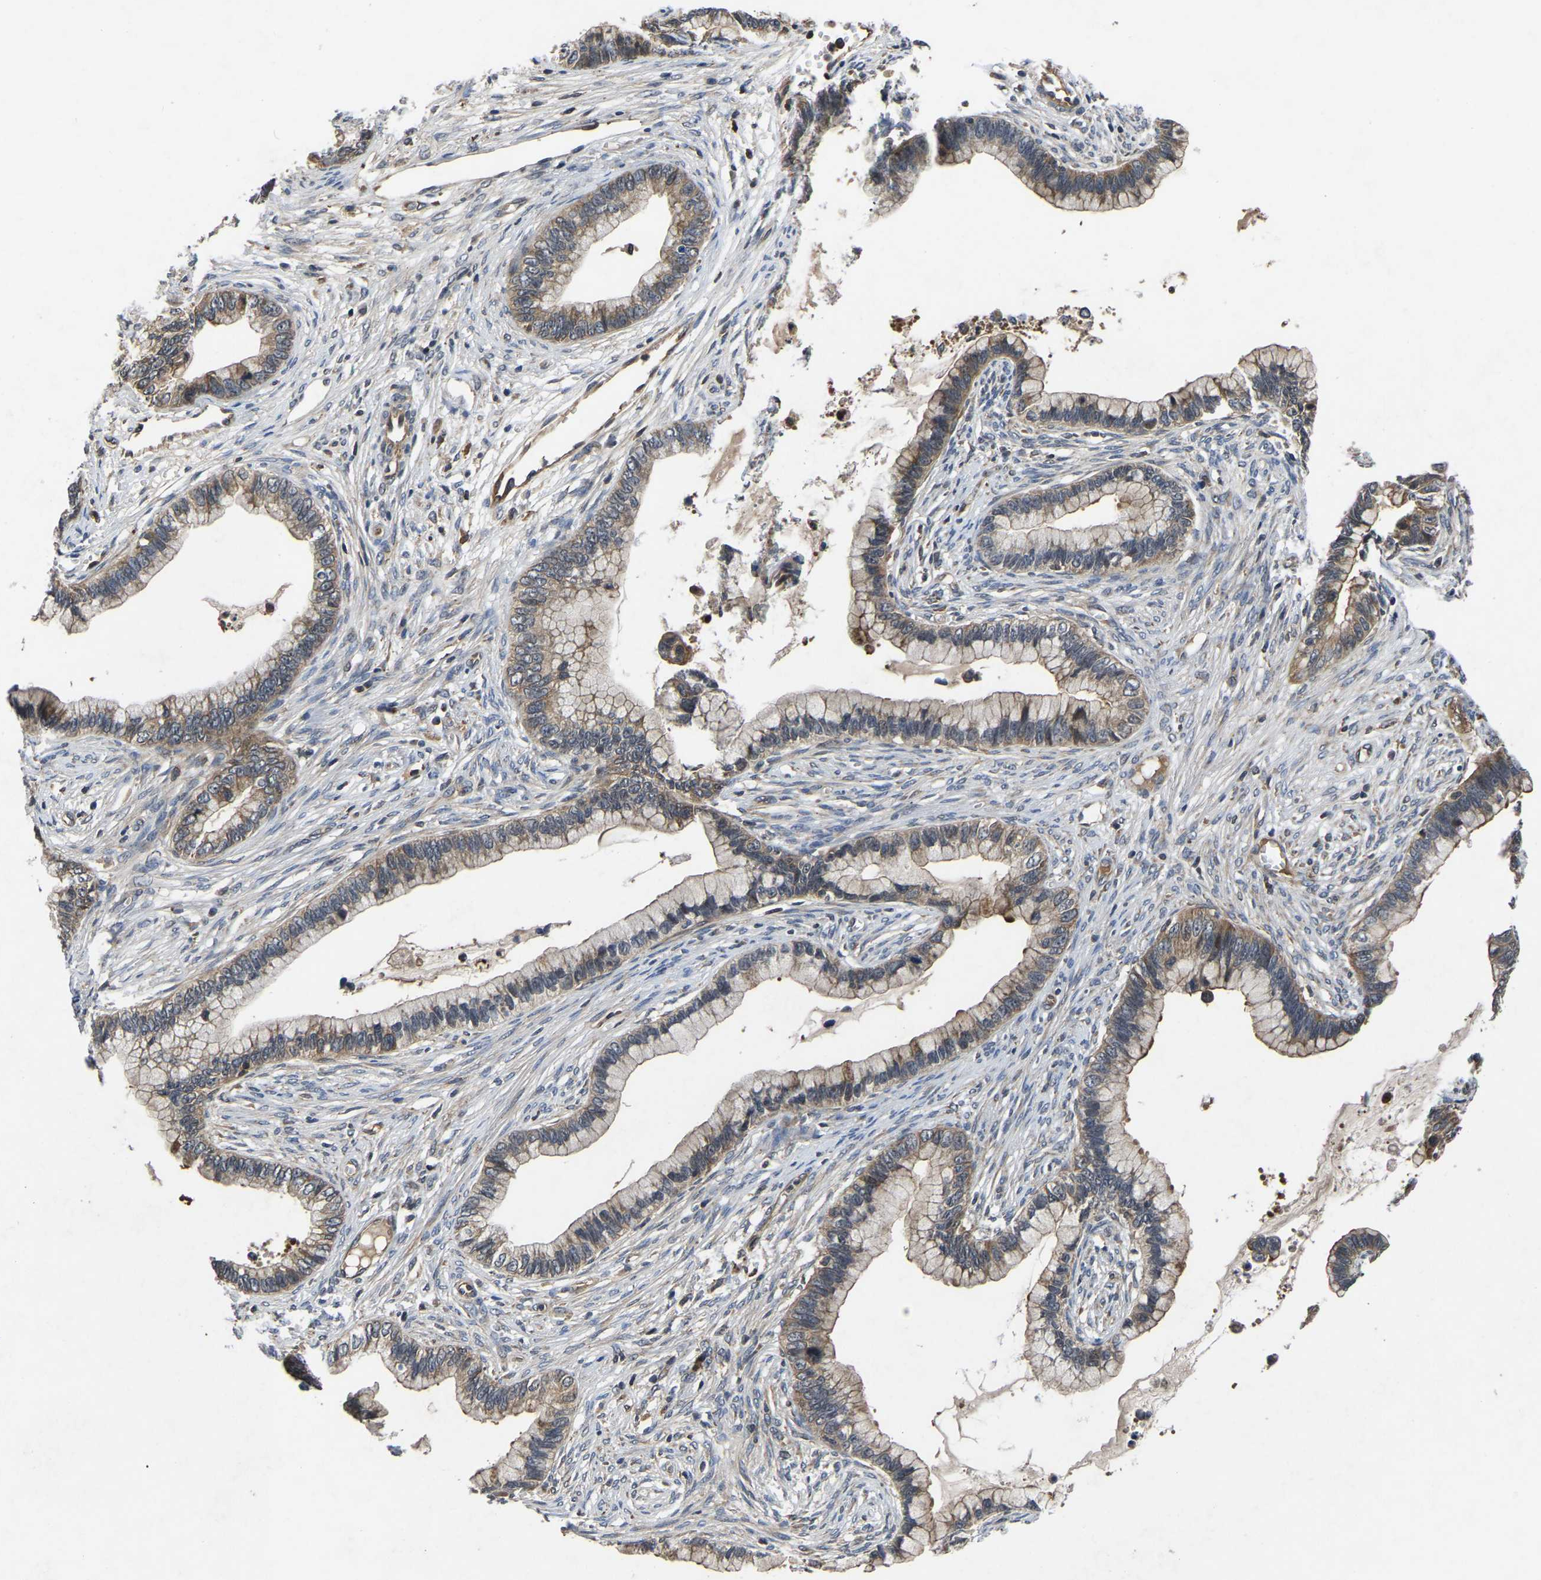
{"staining": {"intensity": "moderate", "quantity": ">75%", "location": "cytoplasmic/membranous"}, "tissue": "cervical cancer", "cell_type": "Tumor cells", "image_type": "cancer", "snomed": [{"axis": "morphology", "description": "Adenocarcinoma, NOS"}, {"axis": "topography", "description": "Cervix"}], "caption": "Immunohistochemical staining of human cervical cancer (adenocarcinoma) displays medium levels of moderate cytoplasmic/membranous protein staining in approximately >75% of tumor cells.", "gene": "FGD5", "patient": {"sex": "female", "age": 44}}